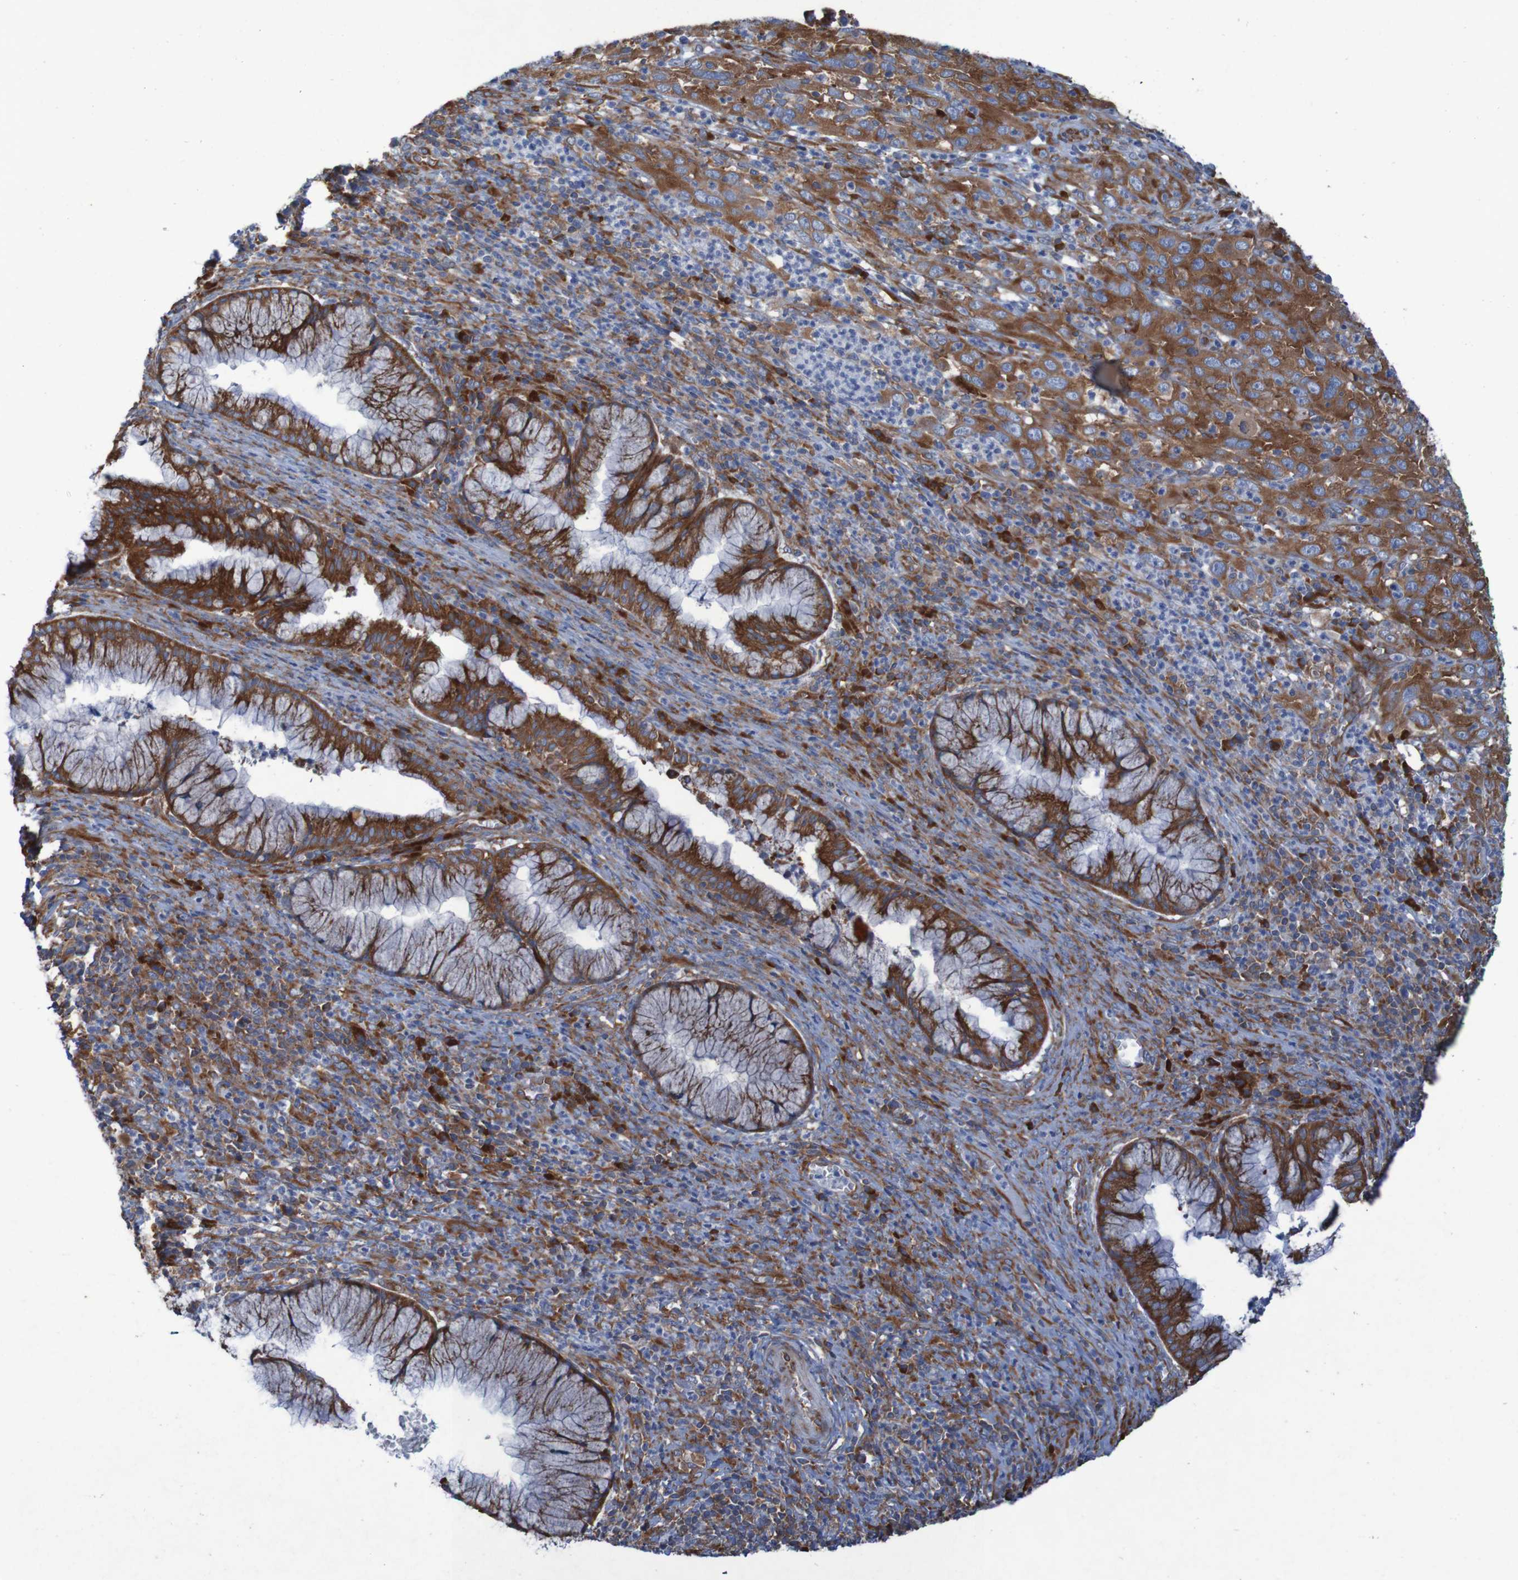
{"staining": {"intensity": "strong", "quantity": ">75%", "location": "cytoplasmic/membranous"}, "tissue": "cervical cancer", "cell_type": "Tumor cells", "image_type": "cancer", "snomed": [{"axis": "morphology", "description": "Squamous cell carcinoma, NOS"}, {"axis": "topography", "description": "Cervix"}], "caption": "Cervical cancer stained for a protein reveals strong cytoplasmic/membranous positivity in tumor cells.", "gene": "RPL10", "patient": {"sex": "female", "age": 32}}